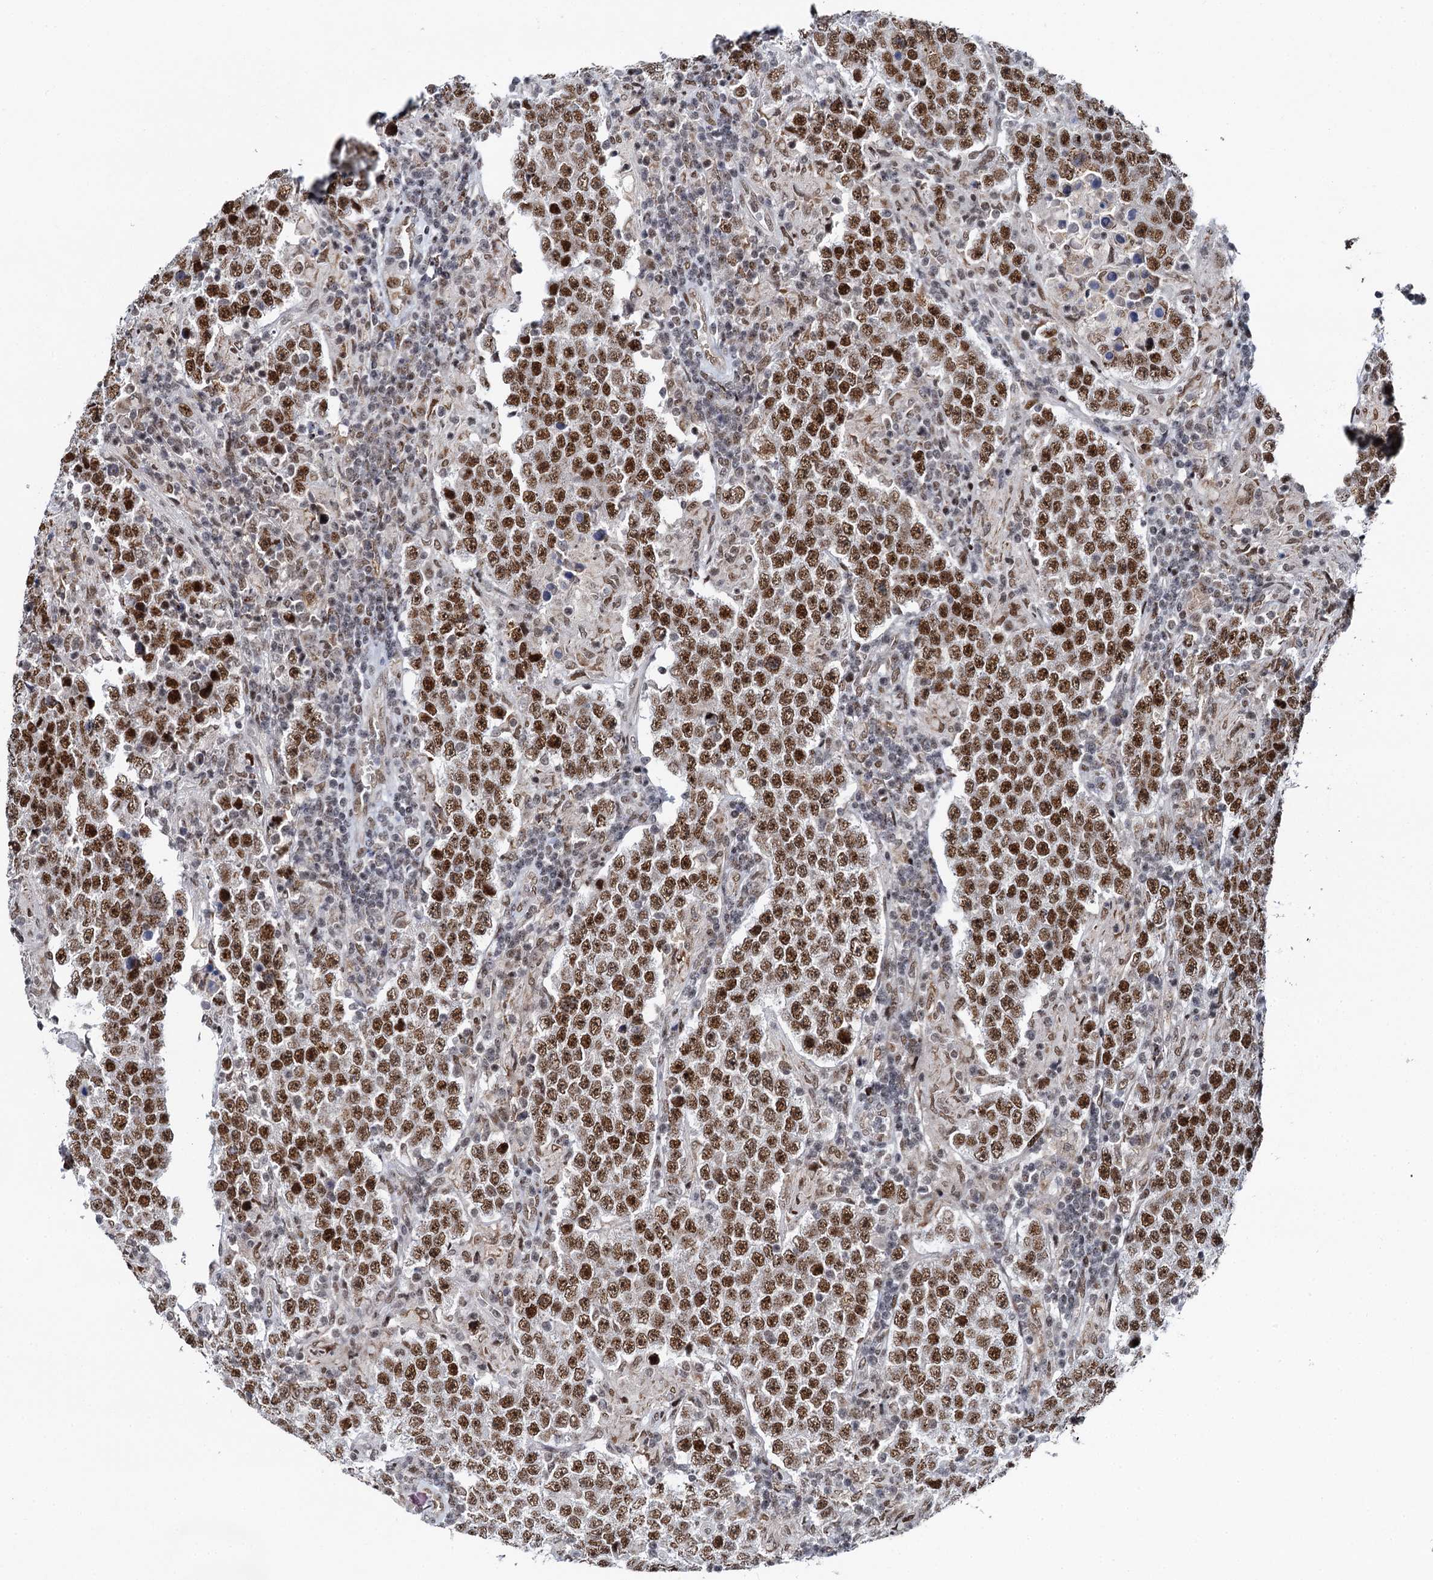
{"staining": {"intensity": "moderate", "quantity": ">75%", "location": "nuclear"}, "tissue": "testis cancer", "cell_type": "Tumor cells", "image_type": "cancer", "snomed": [{"axis": "morphology", "description": "Normal tissue, NOS"}, {"axis": "morphology", "description": "Urothelial carcinoma, High grade"}, {"axis": "morphology", "description": "Seminoma, NOS"}, {"axis": "morphology", "description": "Carcinoma, Embryonal, NOS"}, {"axis": "topography", "description": "Urinary bladder"}, {"axis": "topography", "description": "Testis"}], "caption": "Human high-grade urothelial carcinoma (testis) stained with a protein marker exhibits moderate staining in tumor cells.", "gene": "RUFY2", "patient": {"sex": "male", "age": 41}}